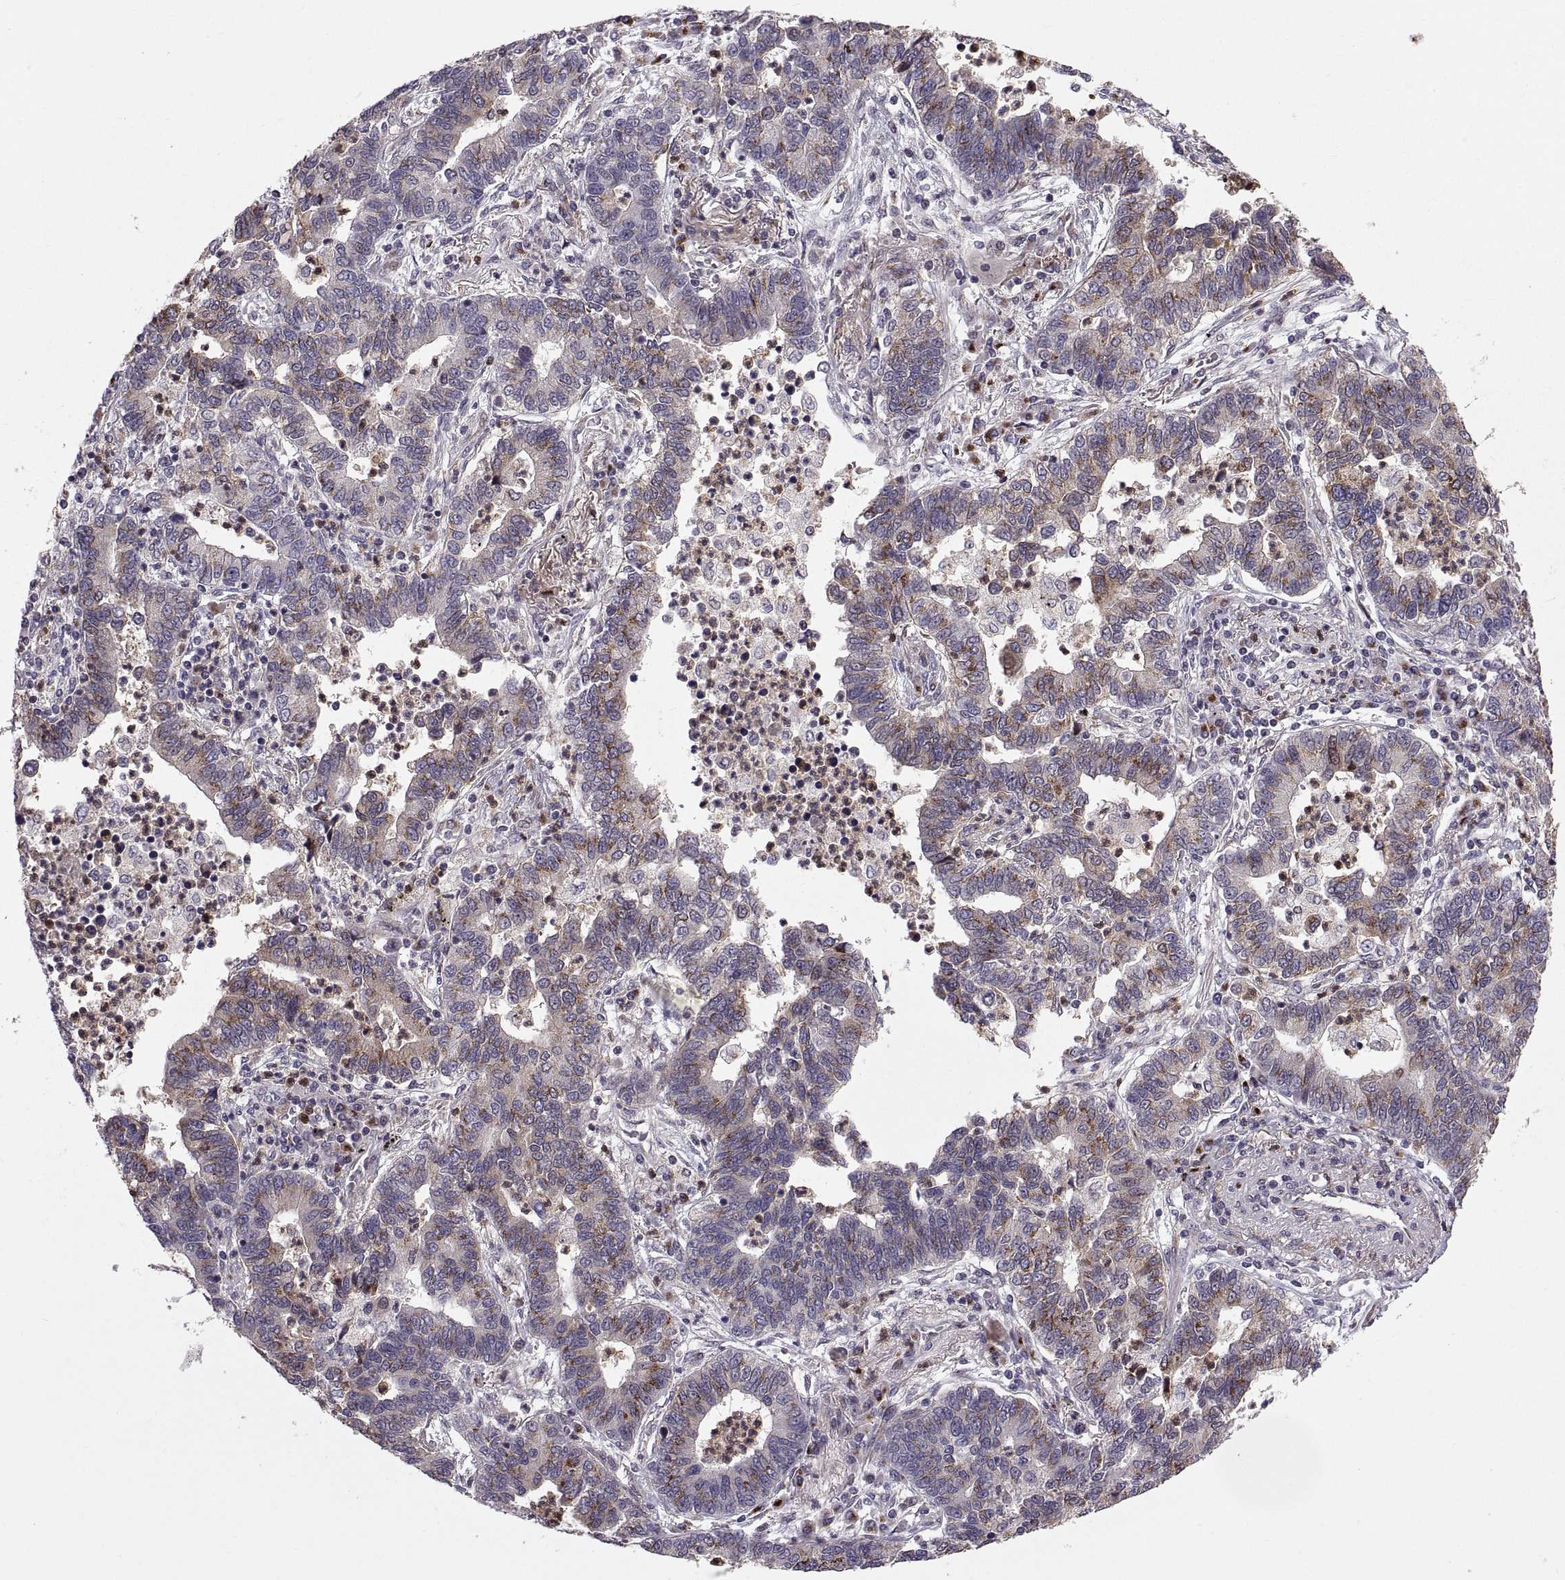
{"staining": {"intensity": "weak", "quantity": "<25%", "location": "cytoplasmic/membranous"}, "tissue": "lung cancer", "cell_type": "Tumor cells", "image_type": "cancer", "snomed": [{"axis": "morphology", "description": "Adenocarcinoma, NOS"}, {"axis": "topography", "description": "Lung"}], "caption": "The photomicrograph shows no staining of tumor cells in lung adenocarcinoma.", "gene": "TESC", "patient": {"sex": "female", "age": 57}}